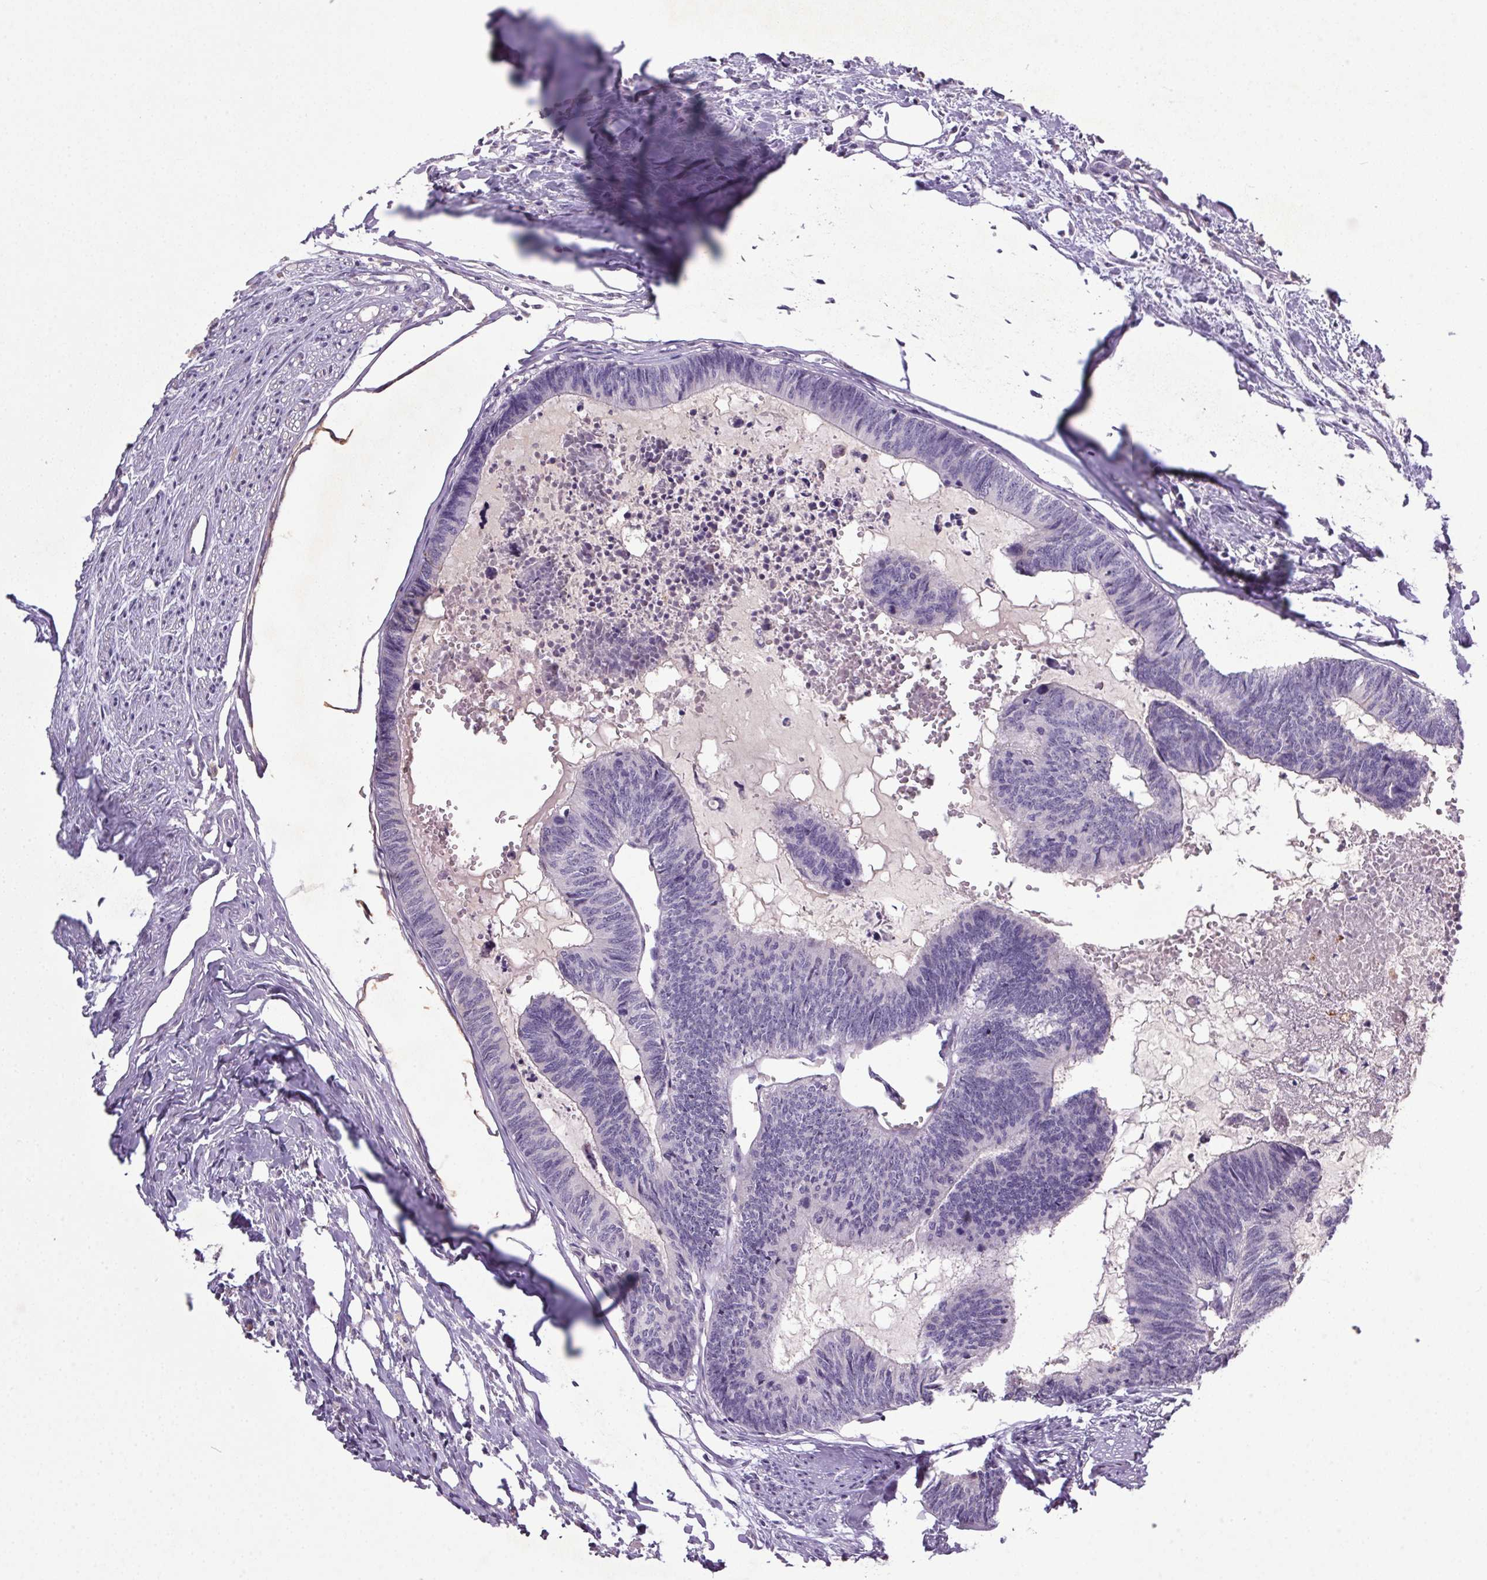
{"staining": {"intensity": "negative", "quantity": "none", "location": "none"}, "tissue": "colorectal cancer", "cell_type": "Tumor cells", "image_type": "cancer", "snomed": [{"axis": "morphology", "description": "Adenocarcinoma, NOS"}, {"axis": "topography", "description": "Colon"}, {"axis": "topography", "description": "Rectum"}], "caption": "Adenocarcinoma (colorectal) stained for a protein using IHC demonstrates no staining tumor cells.", "gene": "TRDN", "patient": {"sex": "male", "age": 57}}